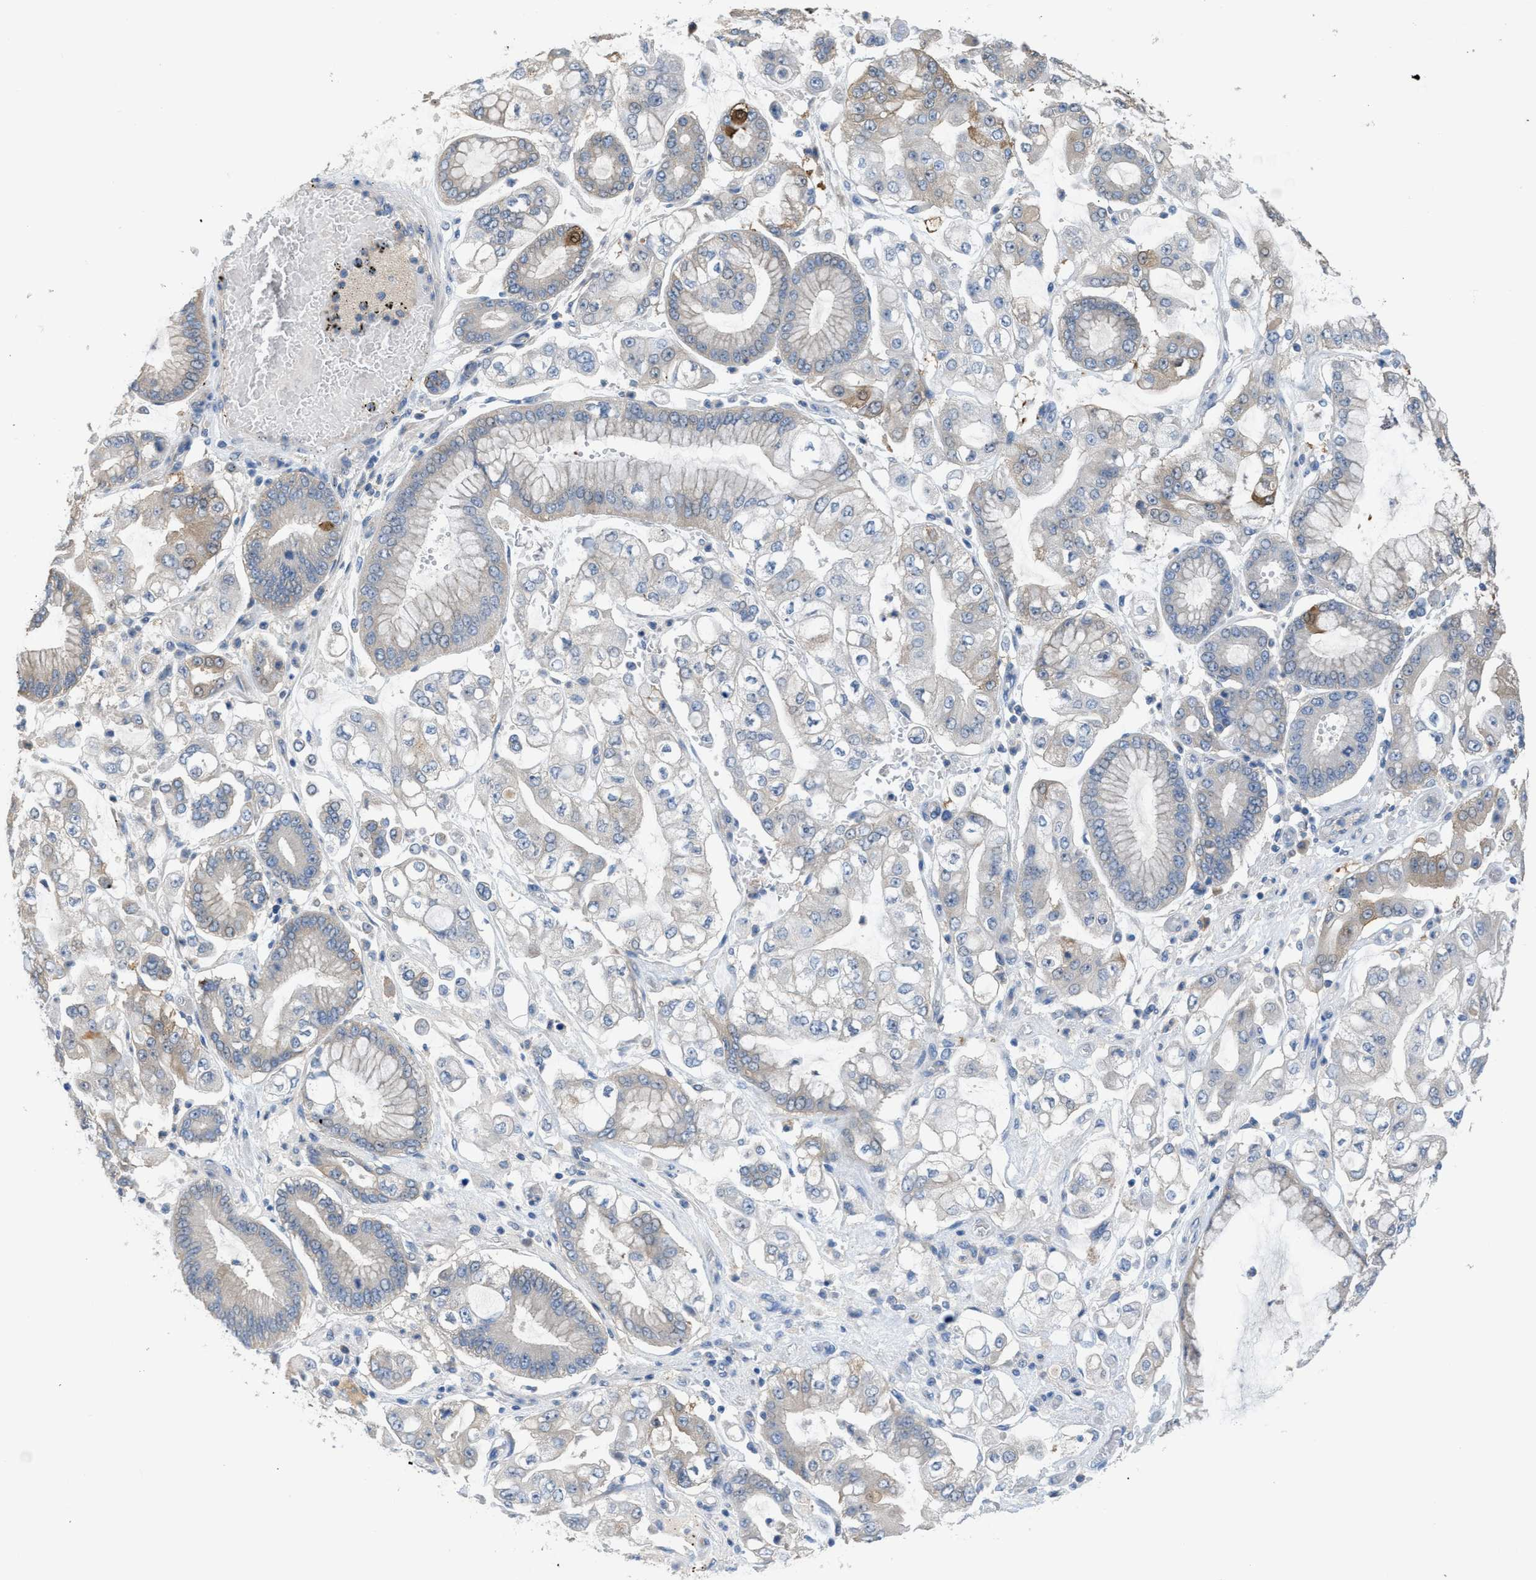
{"staining": {"intensity": "strong", "quantity": "<25%", "location": "cytoplasmic/membranous"}, "tissue": "stomach cancer", "cell_type": "Tumor cells", "image_type": "cancer", "snomed": [{"axis": "morphology", "description": "Adenocarcinoma, NOS"}, {"axis": "topography", "description": "Stomach"}], "caption": "An immunohistochemistry micrograph of tumor tissue is shown. Protein staining in brown highlights strong cytoplasmic/membranous positivity in adenocarcinoma (stomach) within tumor cells. (DAB (3,3'-diaminobenzidine) = brown stain, brightfield microscopy at high magnification).", "gene": "UBA5", "patient": {"sex": "male", "age": 76}}